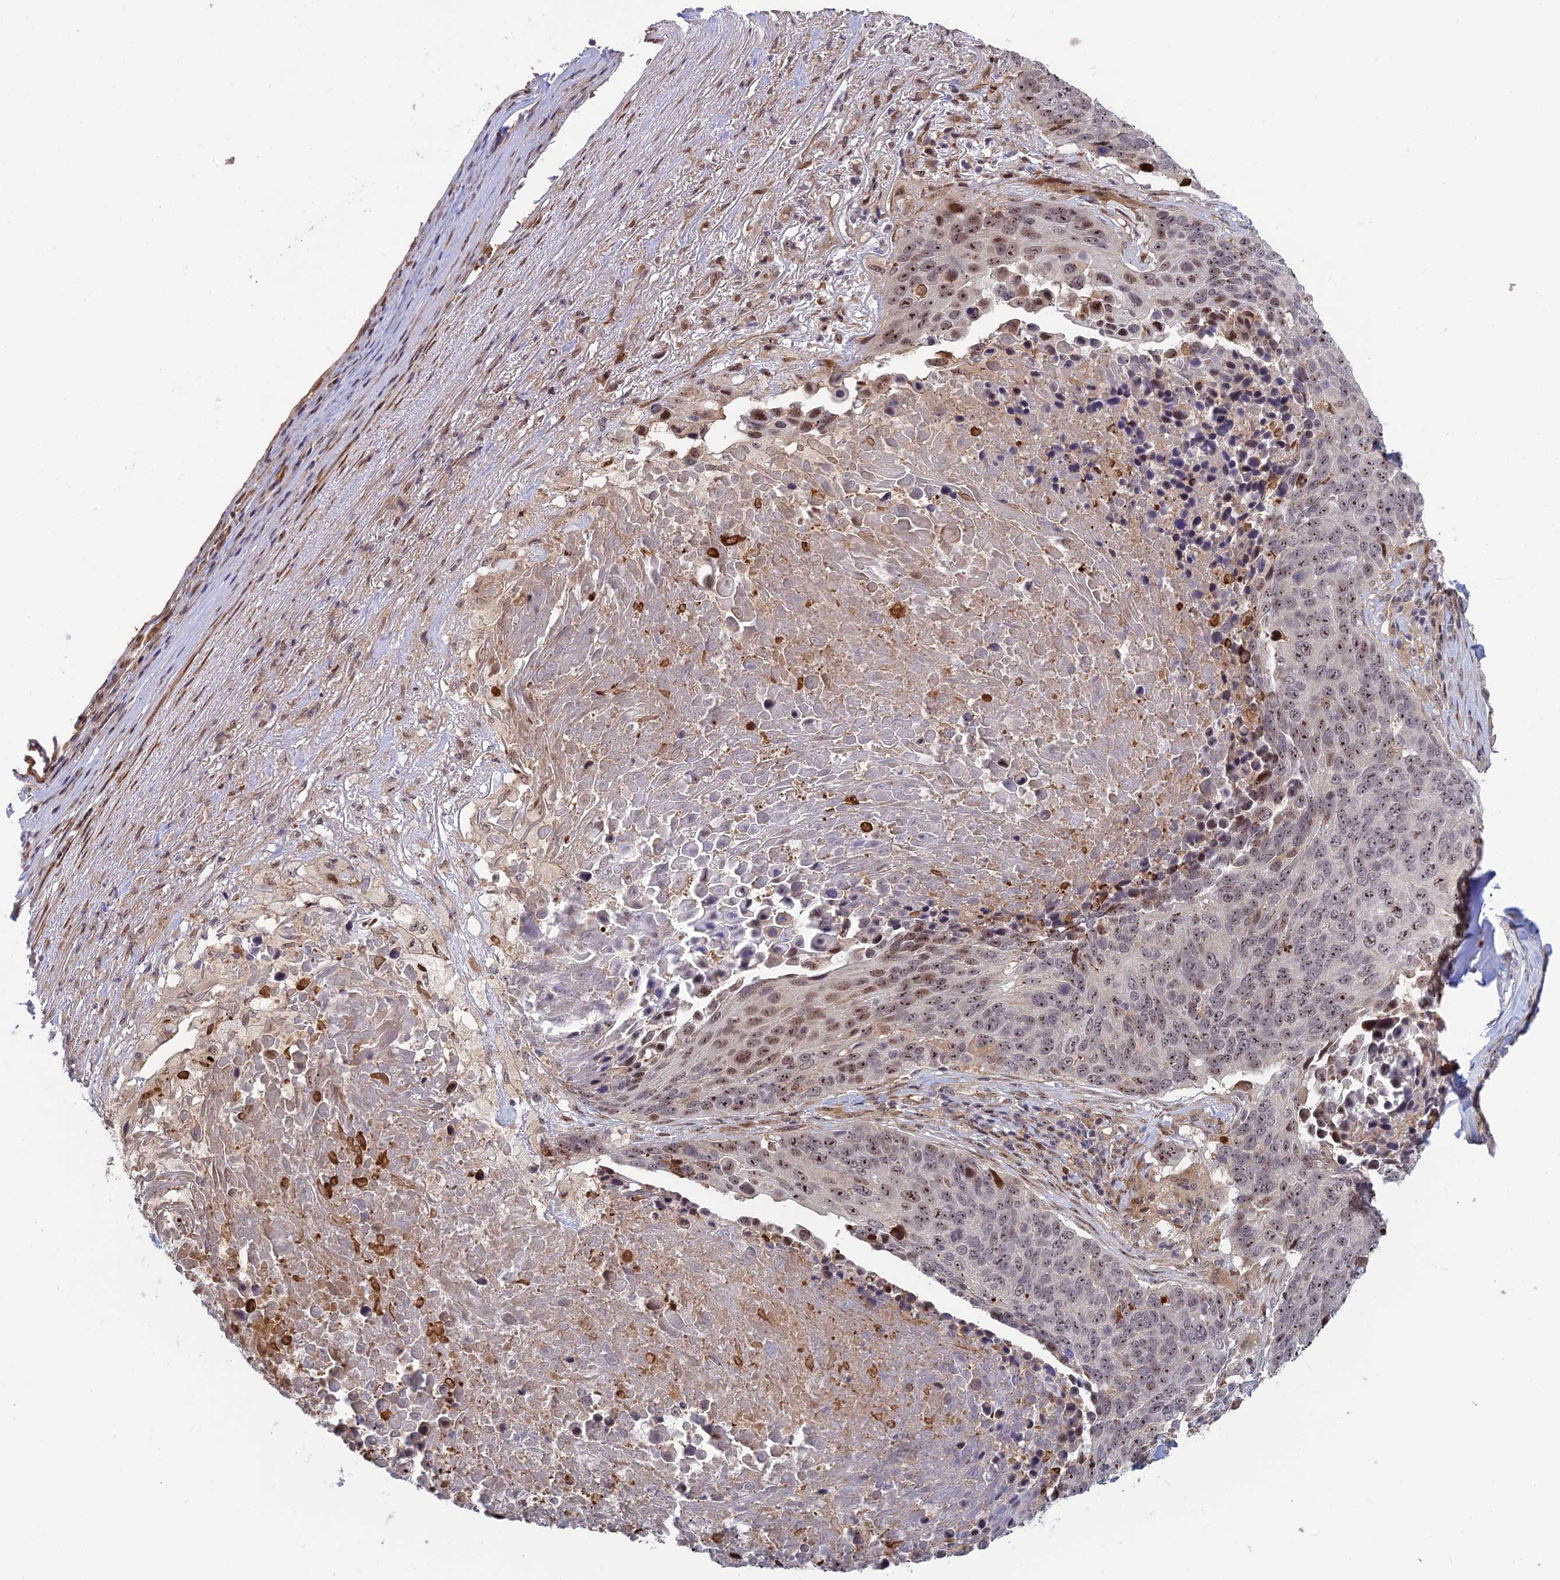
{"staining": {"intensity": "moderate", "quantity": "25%-75%", "location": "nuclear"}, "tissue": "lung cancer", "cell_type": "Tumor cells", "image_type": "cancer", "snomed": [{"axis": "morphology", "description": "Normal tissue, NOS"}, {"axis": "morphology", "description": "Squamous cell carcinoma, NOS"}, {"axis": "topography", "description": "Lymph node"}, {"axis": "topography", "description": "Lung"}], "caption": "The histopathology image displays staining of squamous cell carcinoma (lung), revealing moderate nuclear protein expression (brown color) within tumor cells.", "gene": "UFSP2", "patient": {"sex": "male", "age": 66}}